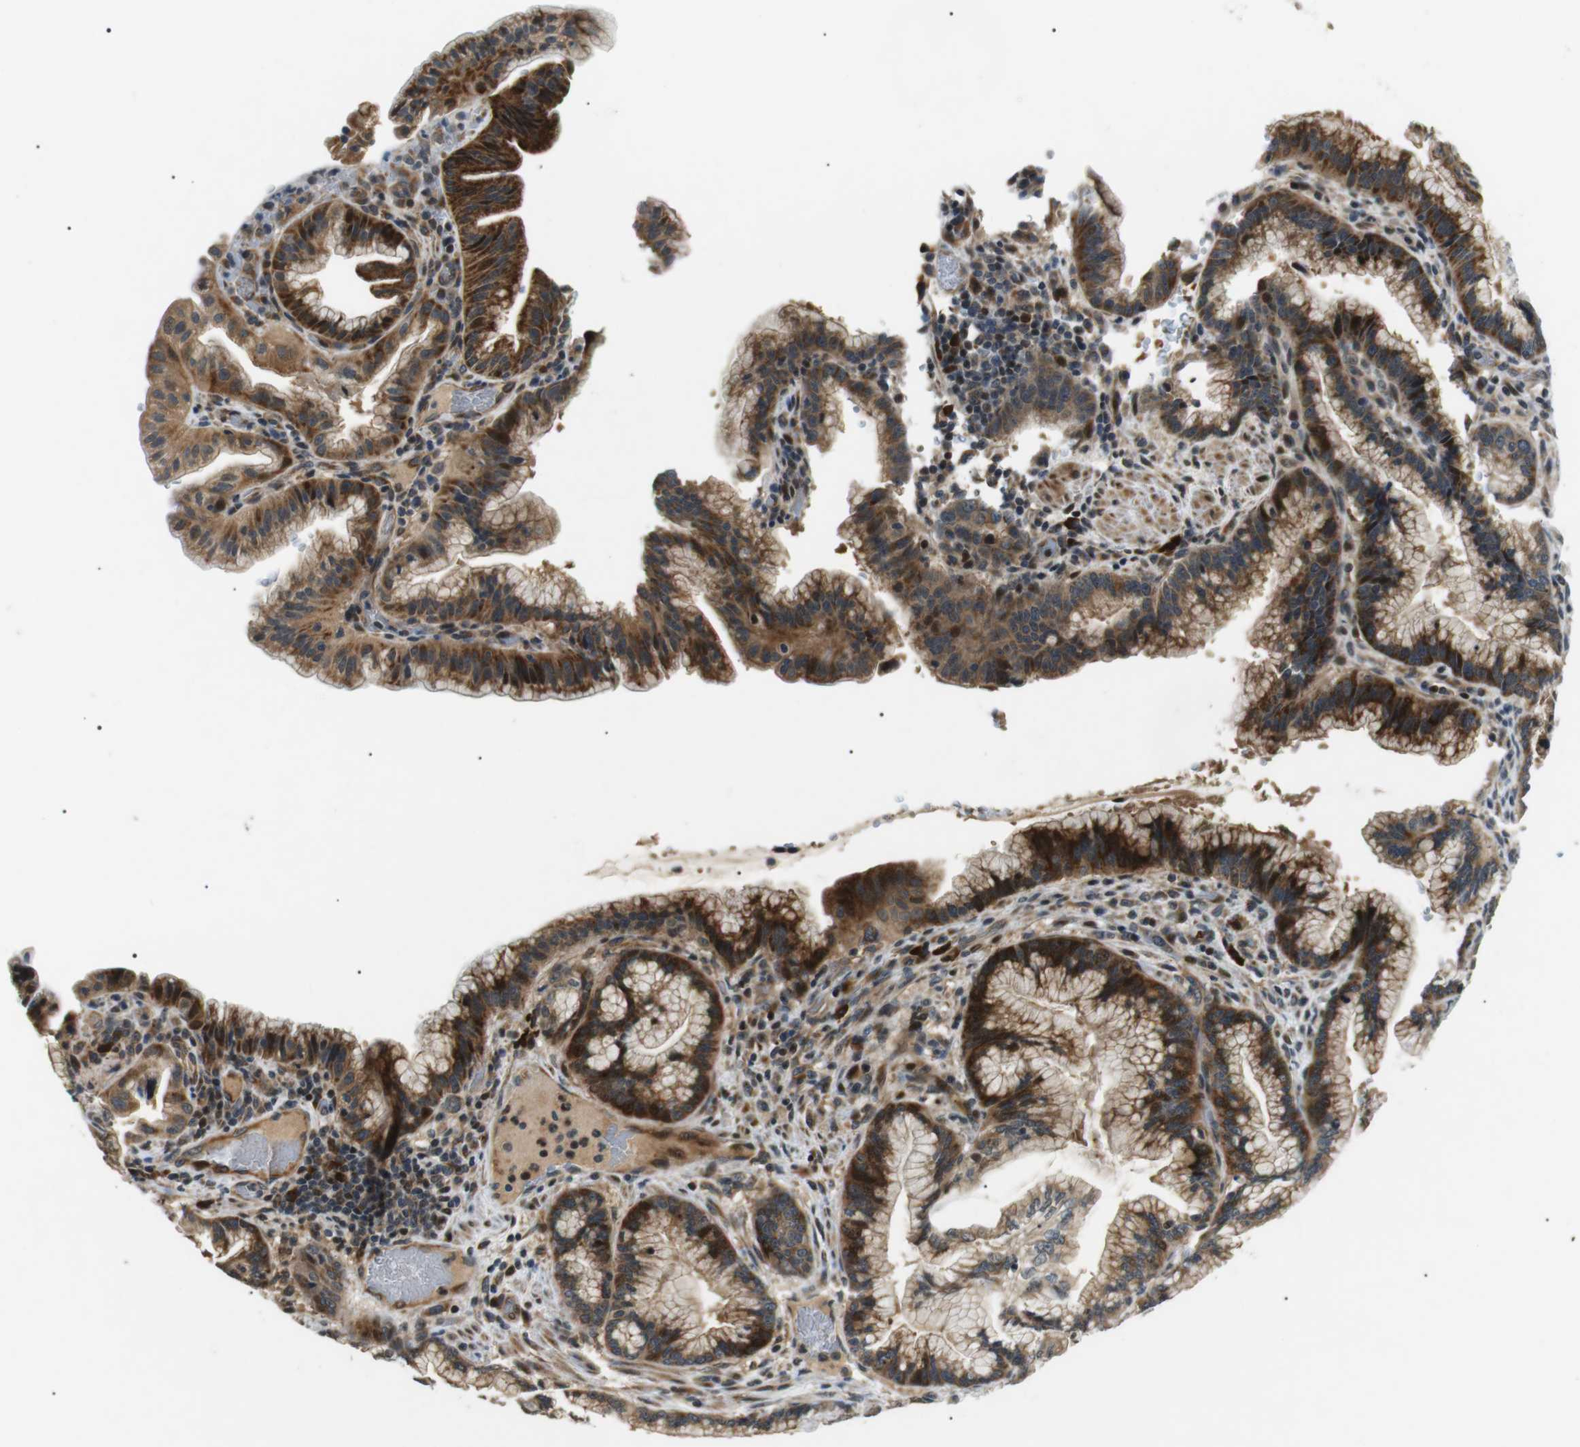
{"staining": {"intensity": "moderate", "quantity": ">75%", "location": "cytoplasmic/membranous"}, "tissue": "pancreatic cancer", "cell_type": "Tumor cells", "image_type": "cancer", "snomed": [{"axis": "morphology", "description": "Adenocarcinoma, NOS"}, {"axis": "topography", "description": "Pancreas"}], "caption": "Pancreatic cancer (adenocarcinoma) was stained to show a protein in brown. There is medium levels of moderate cytoplasmic/membranous positivity in about >75% of tumor cells.", "gene": "HSPA13", "patient": {"sex": "female", "age": 64}}